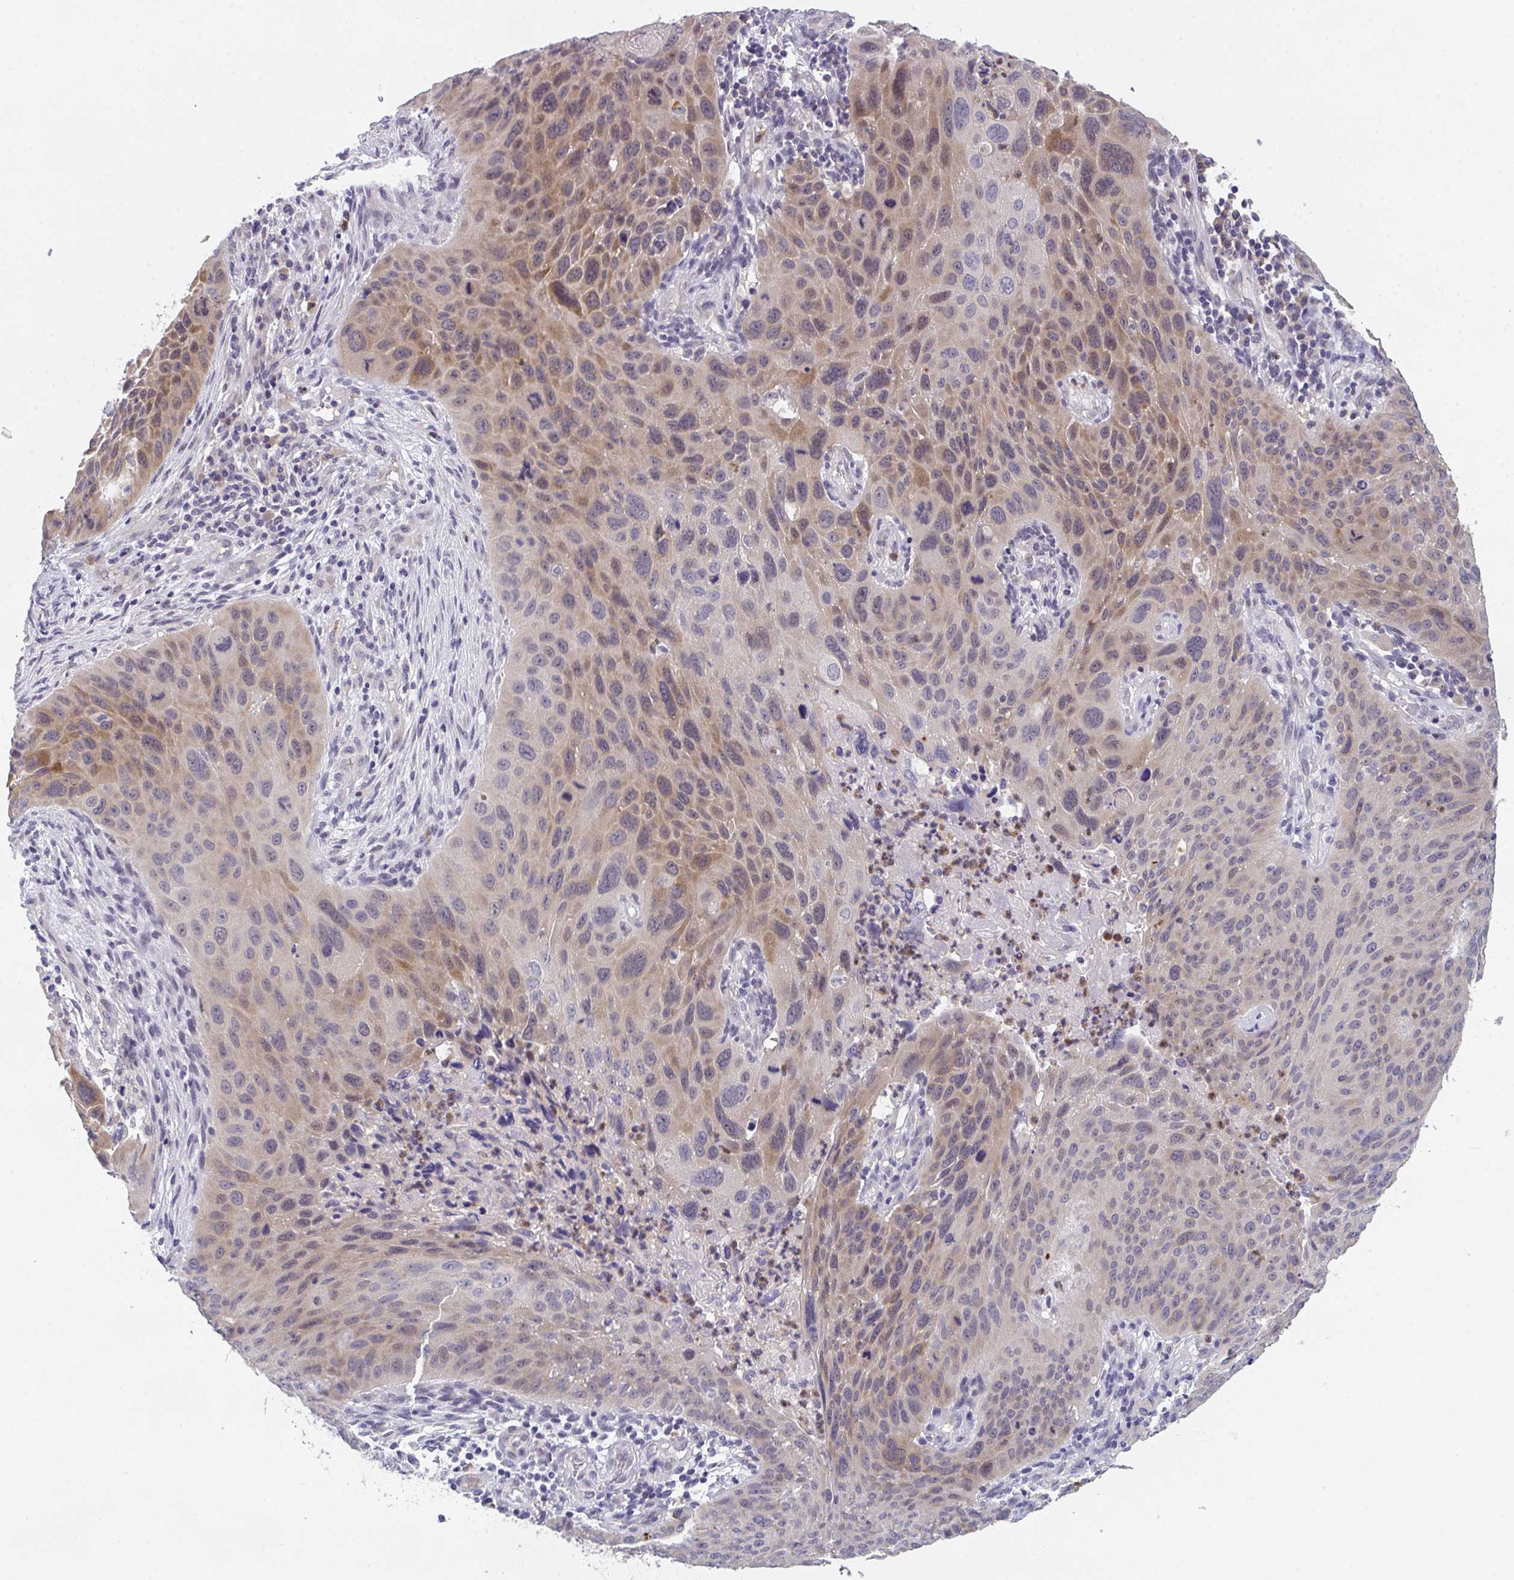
{"staining": {"intensity": "moderate", "quantity": "25%-75%", "location": "cytoplasmic/membranous,nuclear"}, "tissue": "lung cancer", "cell_type": "Tumor cells", "image_type": "cancer", "snomed": [{"axis": "morphology", "description": "Squamous cell carcinoma, NOS"}, {"axis": "topography", "description": "Lung"}], "caption": "A medium amount of moderate cytoplasmic/membranous and nuclear expression is seen in about 25%-75% of tumor cells in lung cancer (squamous cell carcinoma) tissue. (IHC, brightfield microscopy, high magnification).", "gene": "RIOK1", "patient": {"sex": "male", "age": 63}}